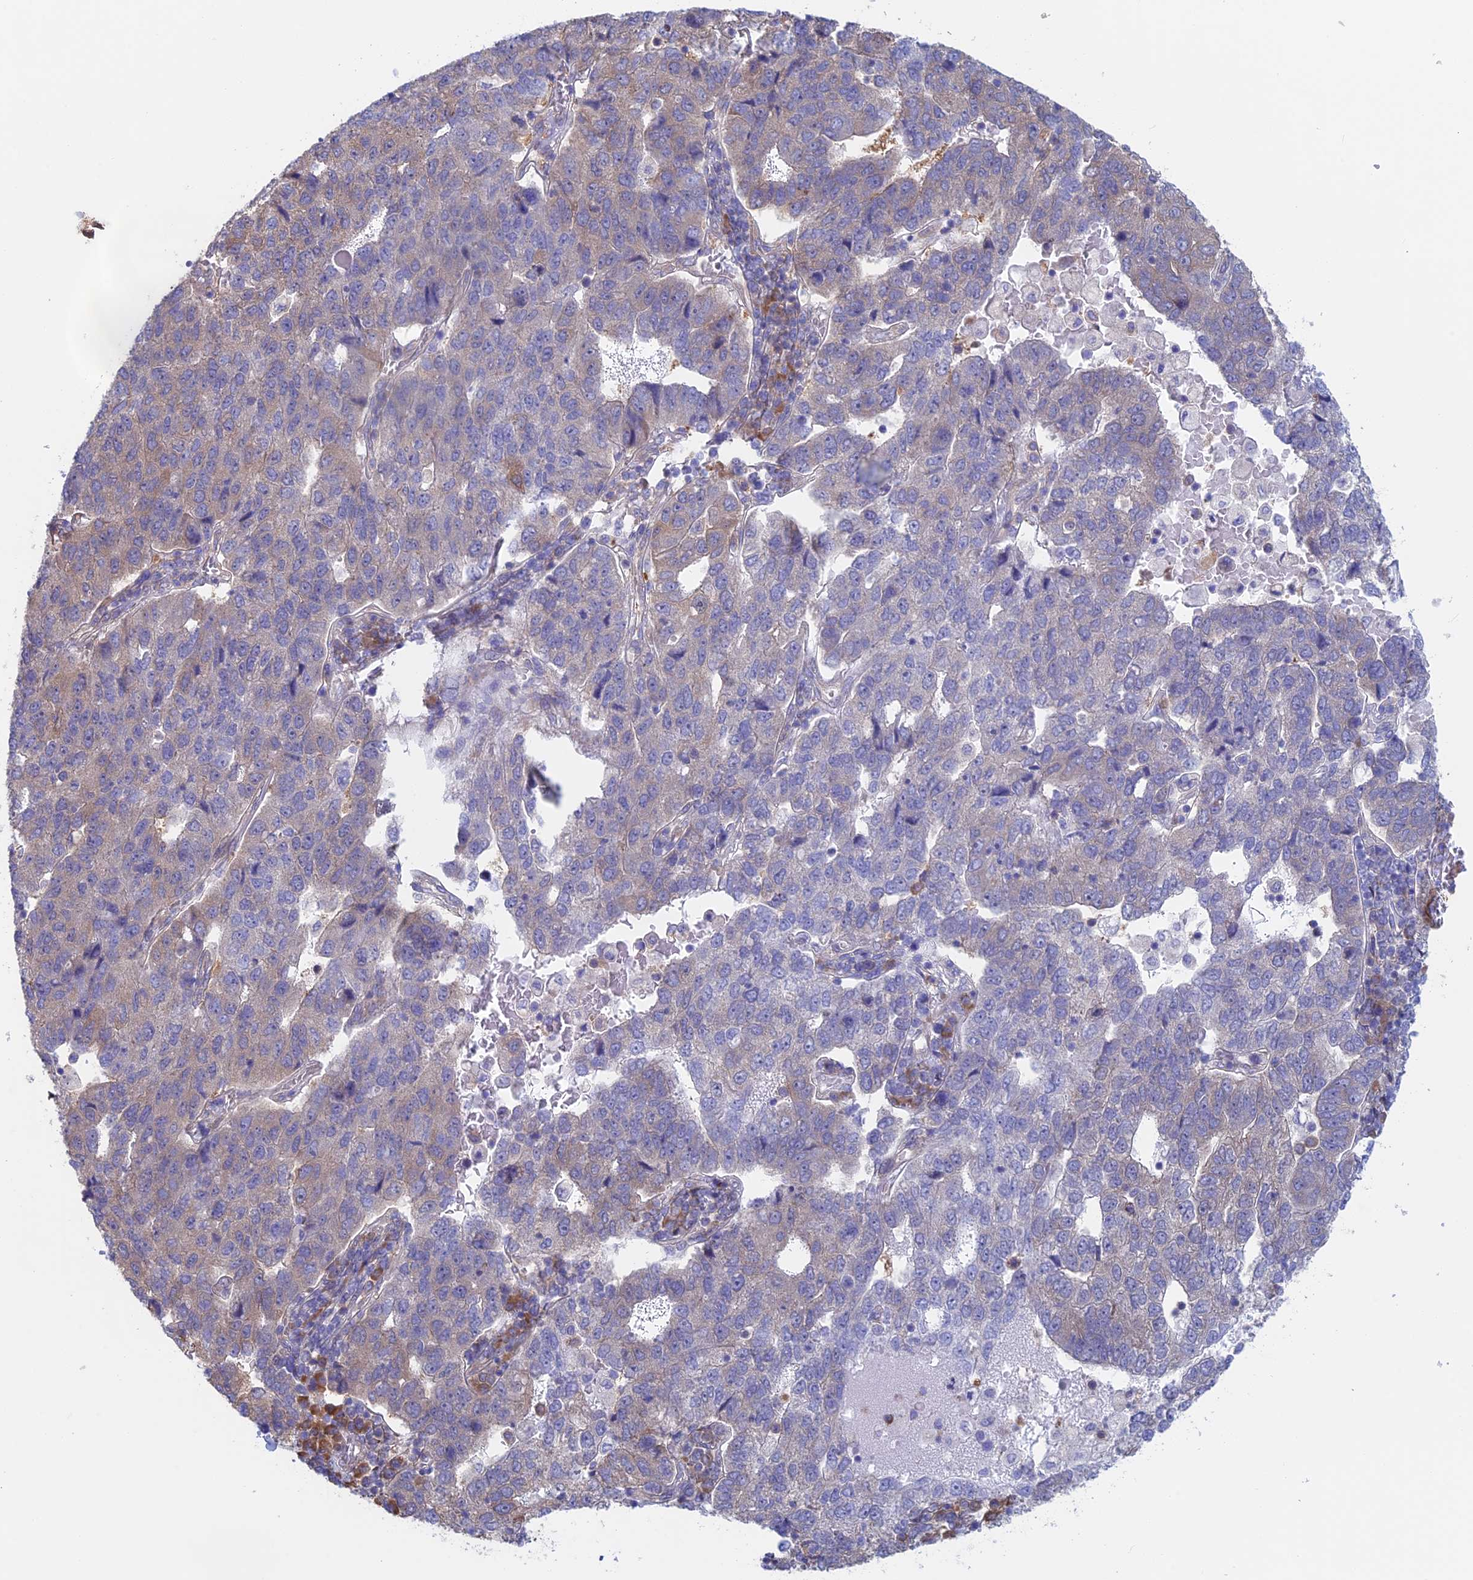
{"staining": {"intensity": "negative", "quantity": "none", "location": "none"}, "tissue": "pancreatic cancer", "cell_type": "Tumor cells", "image_type": "cancer", "snomed": [{"axis": "morphology", "description": "Adenocarcinoma, NOS"}, {"axis": "topography", "description": "Pancreas"}], "caption": "This is an immunohistochemistry photomicrograph of human pancreatic adenocarcinoma. There is no expression in tumor cells.", "gene": "SYNDIG1L", "patient": {"sex": "female", "age": 61}}